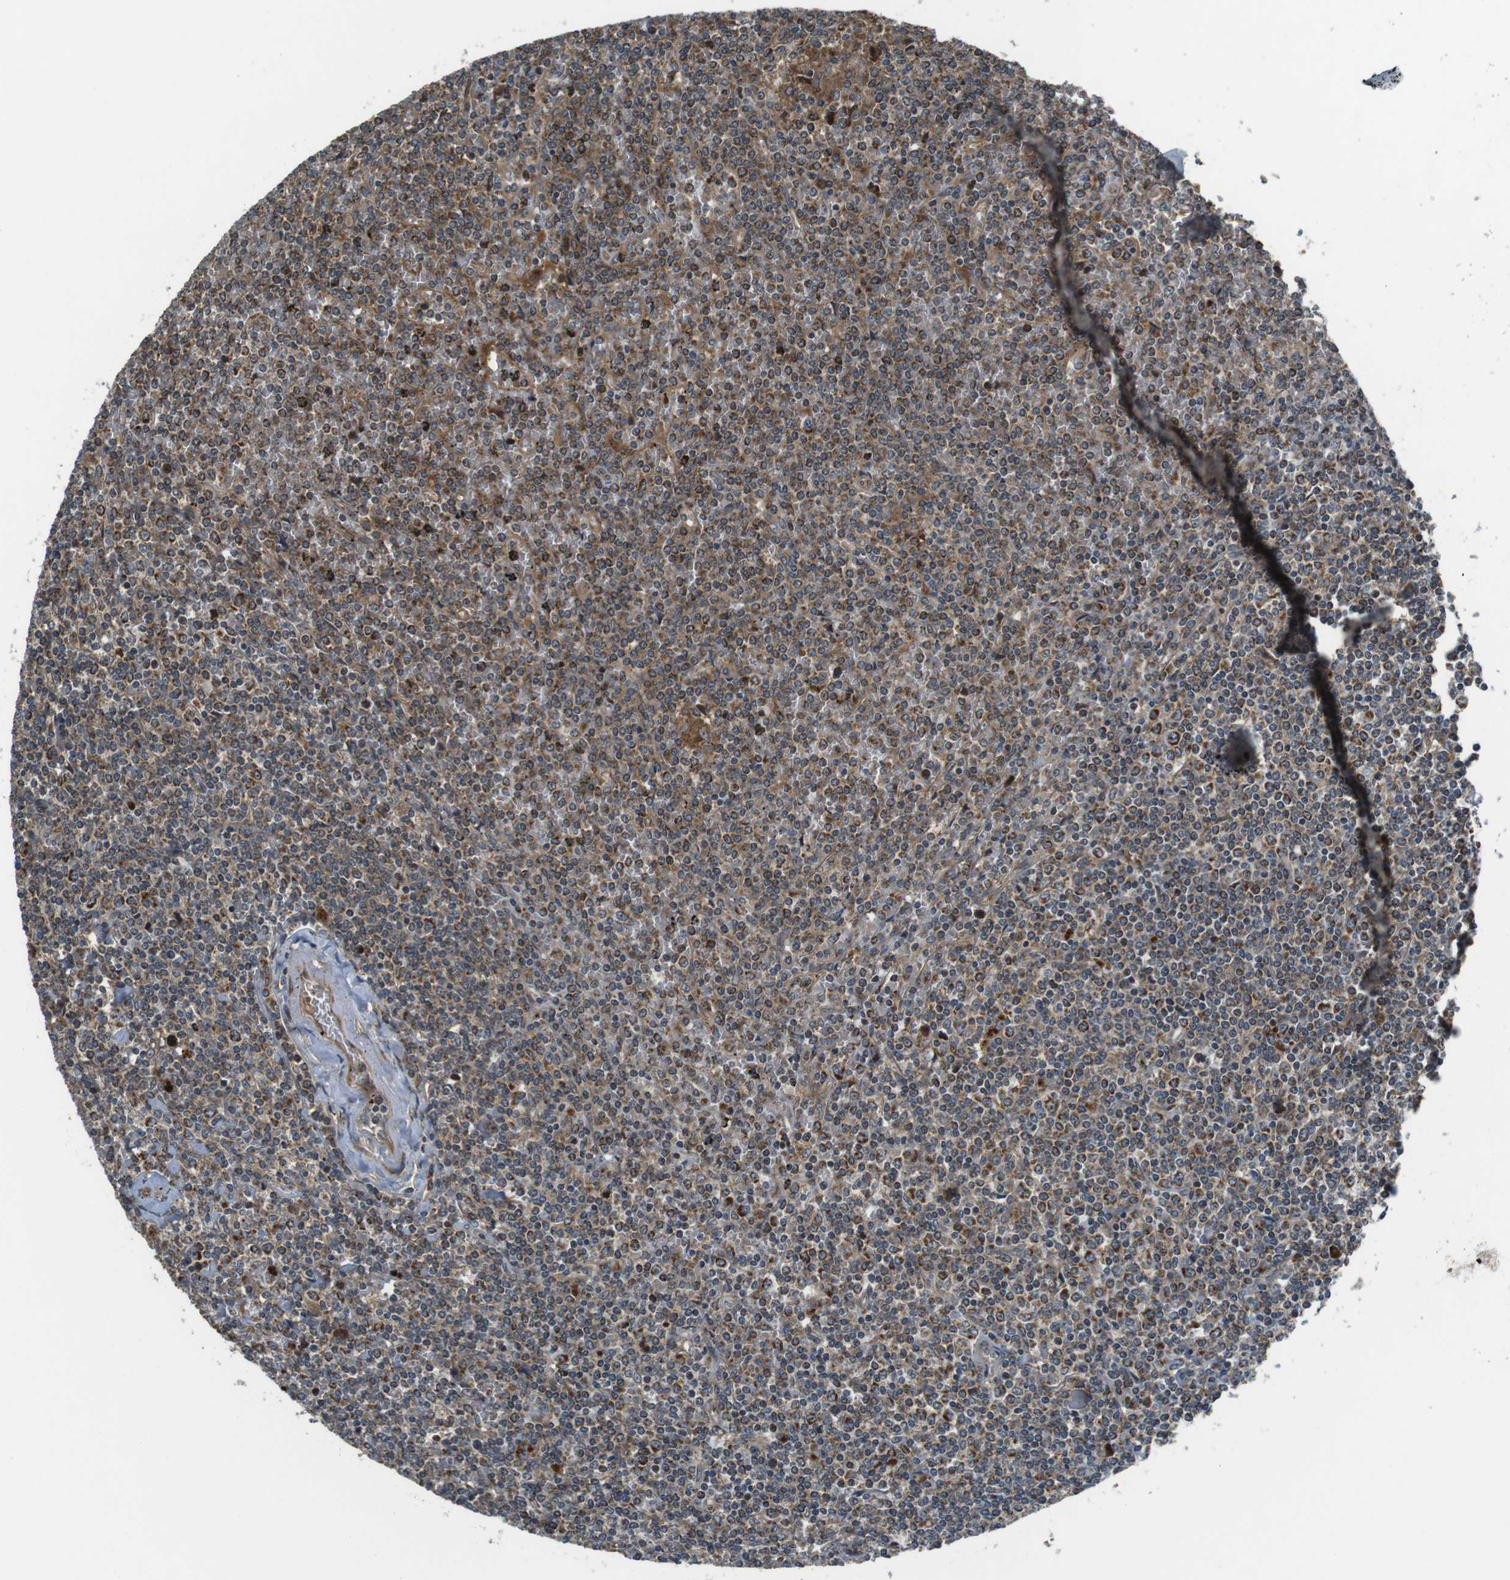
{"staining": {"intensity": "strong", "quantity": ">75%", "location": "cytoplasmic/membranous"}, "tissue": "lymphoma", "cell_type": "Tumor cells", "image_type": "cancer", "snomed": [{"axis": "morphology", "description": "Malignant lymphoma, non-Hodgkin's type, Low grade"}, {"axis": "topography", "description": "Spleen"}], "caption": "Tumor cells show strong cytoplasmic/membranous positivity in about >75% of cells in malignant lymphoma, non-Hodgkin's type (low-grade).", "gene": "IFFO2", "patient": {"sex": "female", "age": 19}}